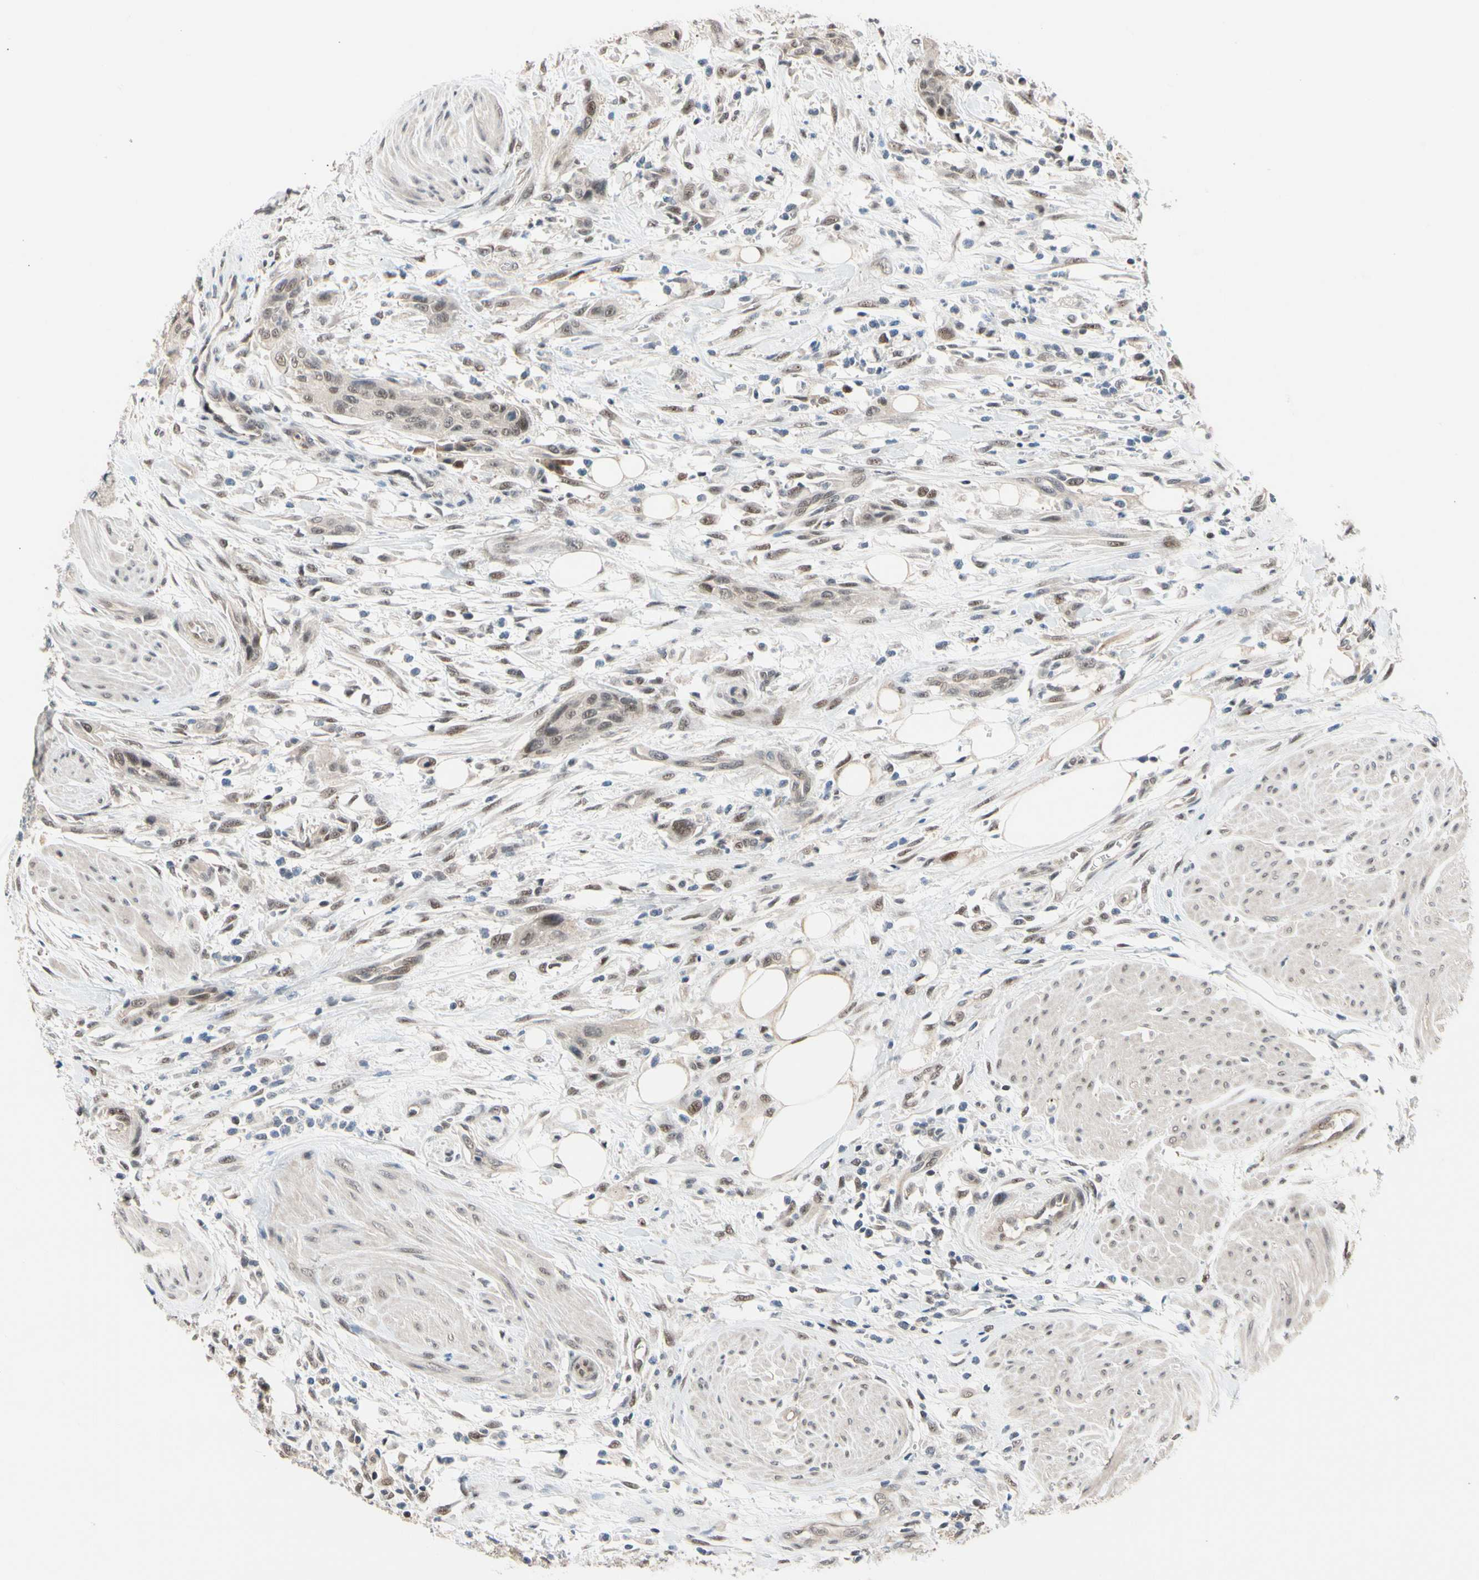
{"staining": {"intensity": "weak", "quantity": ">75%", "location": "cytoplasmic/membranous,nuclear"}, "tissue": "urothelial cancer", "cell_type": "Tumor cells", "image_type": "cancer", "snomed": [{"axis": "morphology", "description": "Urothelial carcinoma, High grade"}, {"axis": "topography", "description": "Urinary bladder"}], "caption": "The micrograph demonstrates immunohistochemical staining of urothelial carcinoma (high-grade). There is weak cytoplasmic/membranous and nuclear expression is seen in approximately >75% of tumor cells.", "gene": "NGEF", "patient": {"sex": "male", "age": 35}}